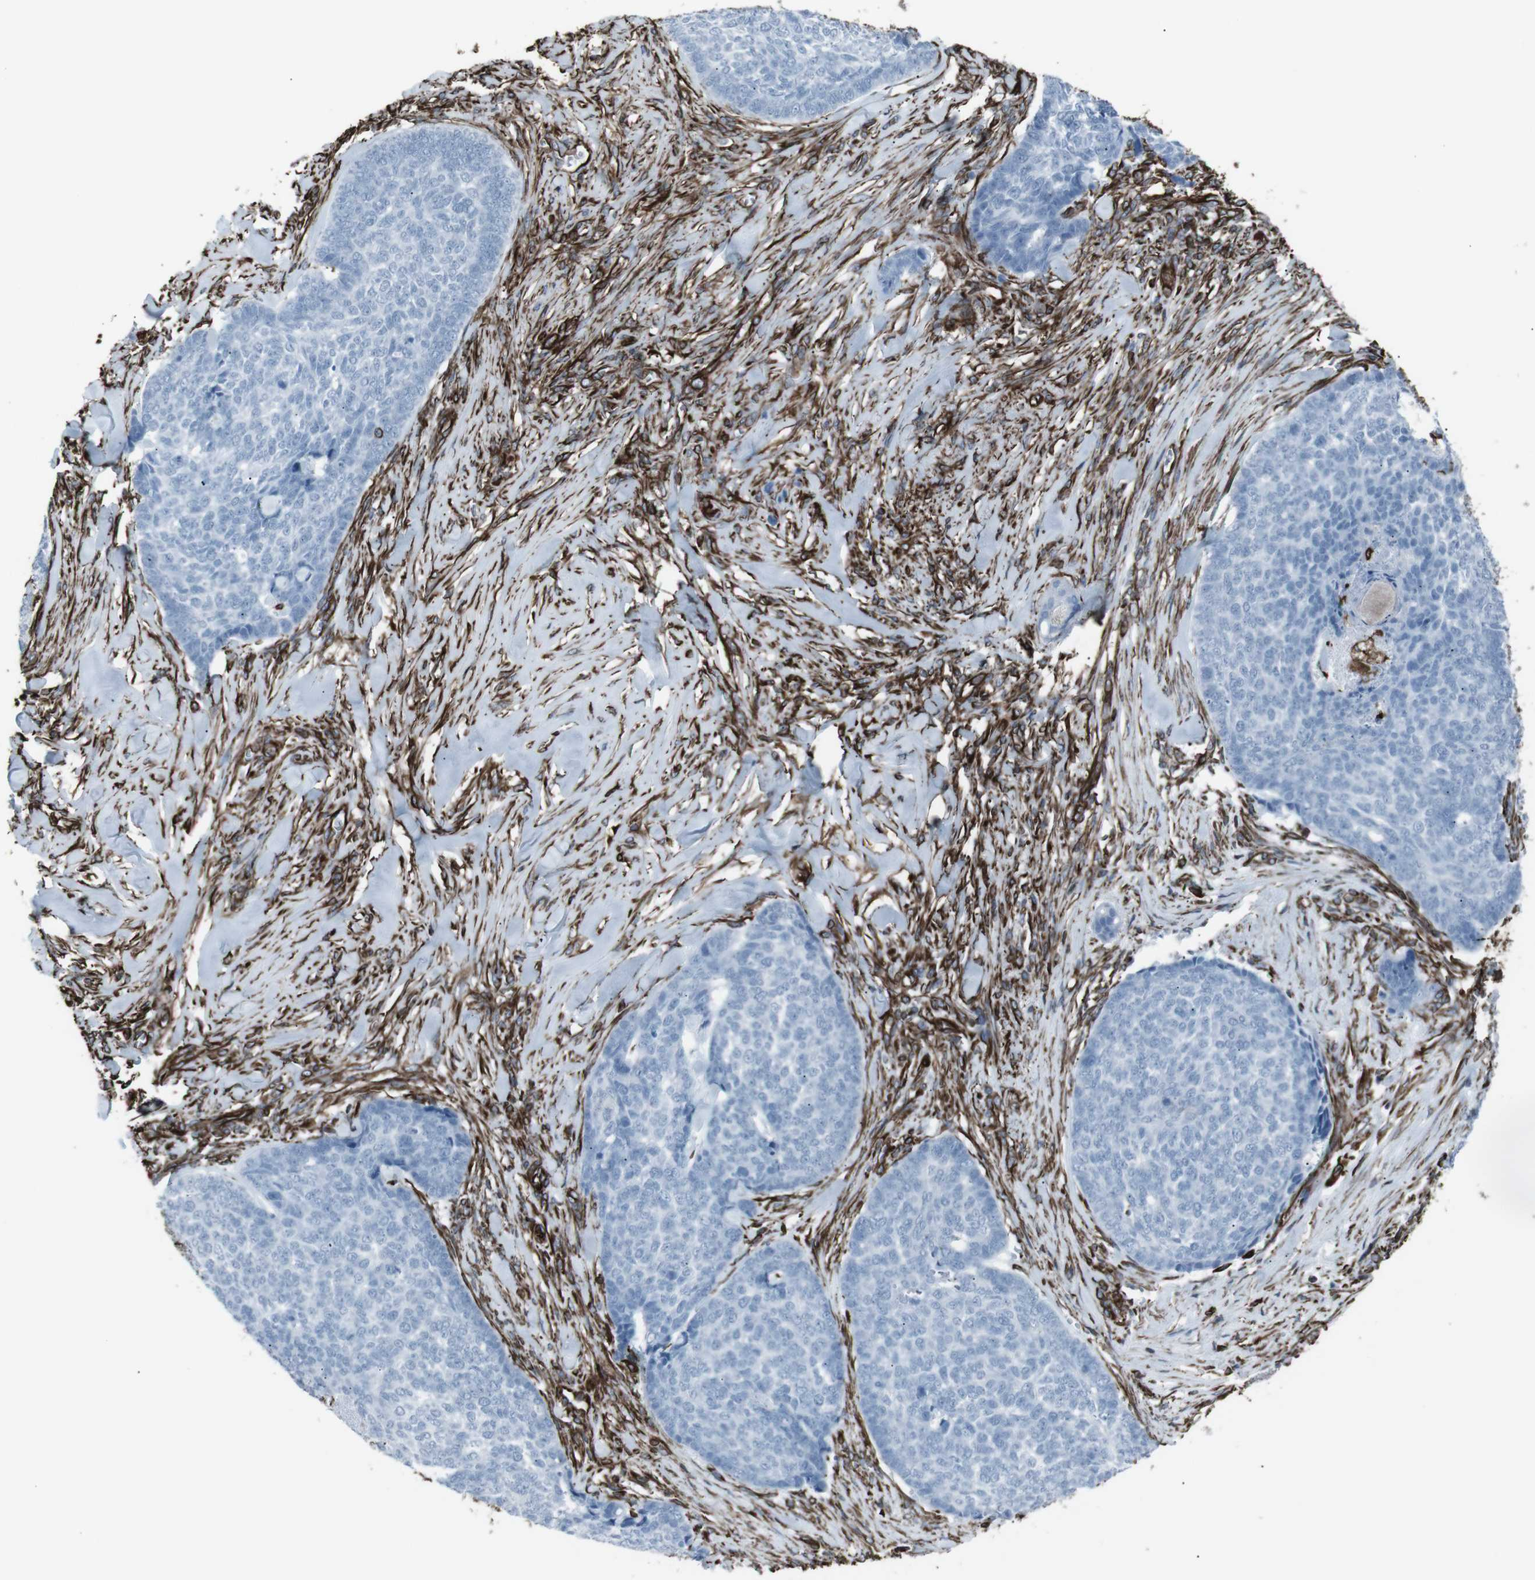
{"staining": {"intensity": "negative", "quantity": "none", "location": "none"}, "tissue": "skin cancer", "cell_type": "Tumor cells", "image_type": "cancer", "snomed": [{"axis": "morphology", "description": "Basal cell carcinoma"}, {"axis": "topography", "description": "Skin"}], "caption": "IHC of human skin cancer (basal cell carcinoma) demonstrates no positivity in tumor cells.", "gene": "ZDHHC6", "patient": {"sex": "male", "age": 84}}